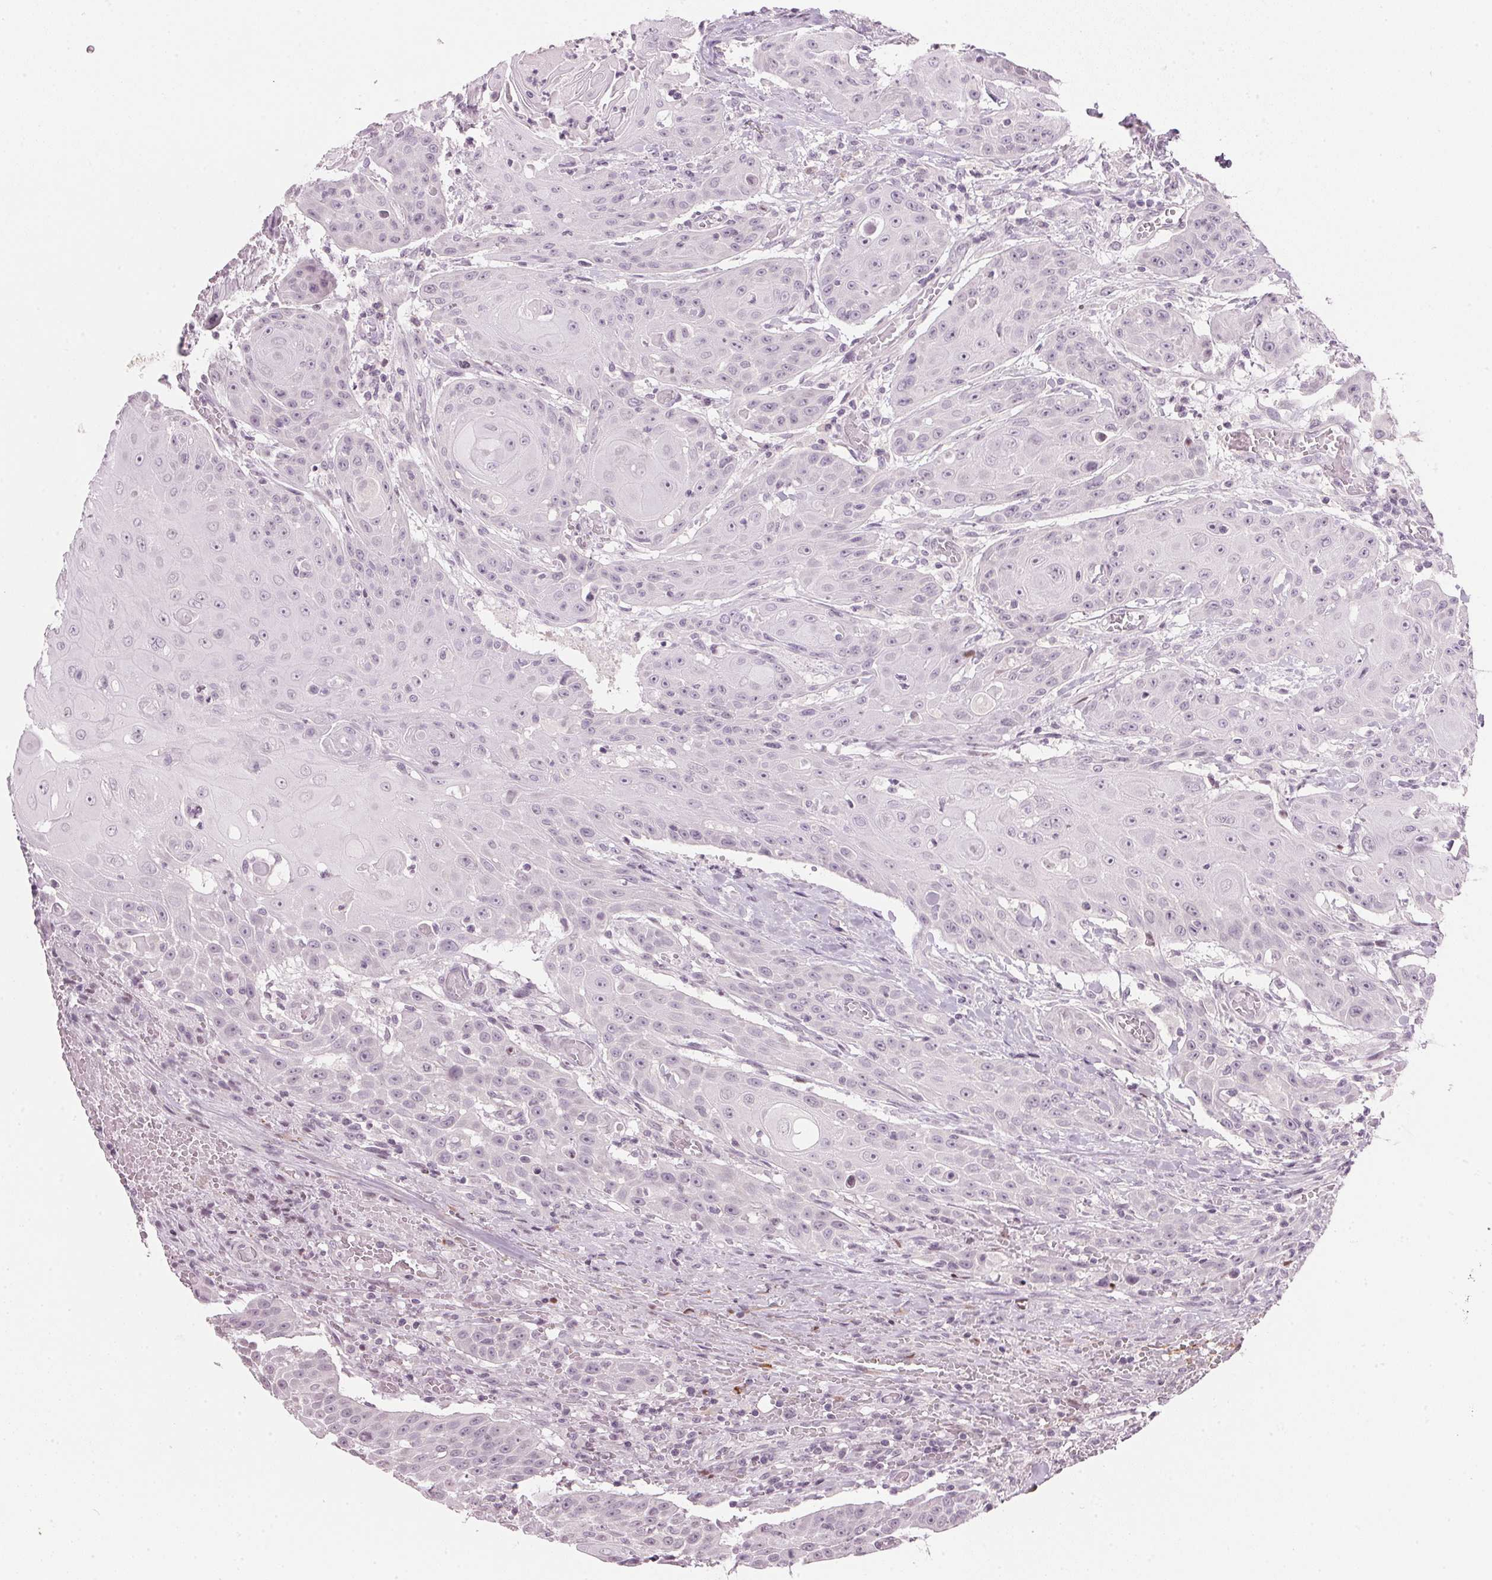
{"staining": {"intensity": "negative", "quantity": "none", "location": "none"}, "tissue": "head and neck cancer", "cell_type": "Tumor cells", "image_type": "cancer", "snomed": [{"axis": "morphology", "description": "Normal tissue, NOS"}, {"axis": "morphology", "description": "Squamous cell carcinoma, NOS"}, {"axis": "topography", "description": "Oral tissue"}, {"axis": "topography", "description": "Head-Neck"}], "caption": "Squamous cell carcinoma (head and neck) stained for a protein using immunohistochemistry (IHC) displays no positivity tumor cells.", "gene": "SFRP4", "patient": {"sex": "female", "age": 55}}